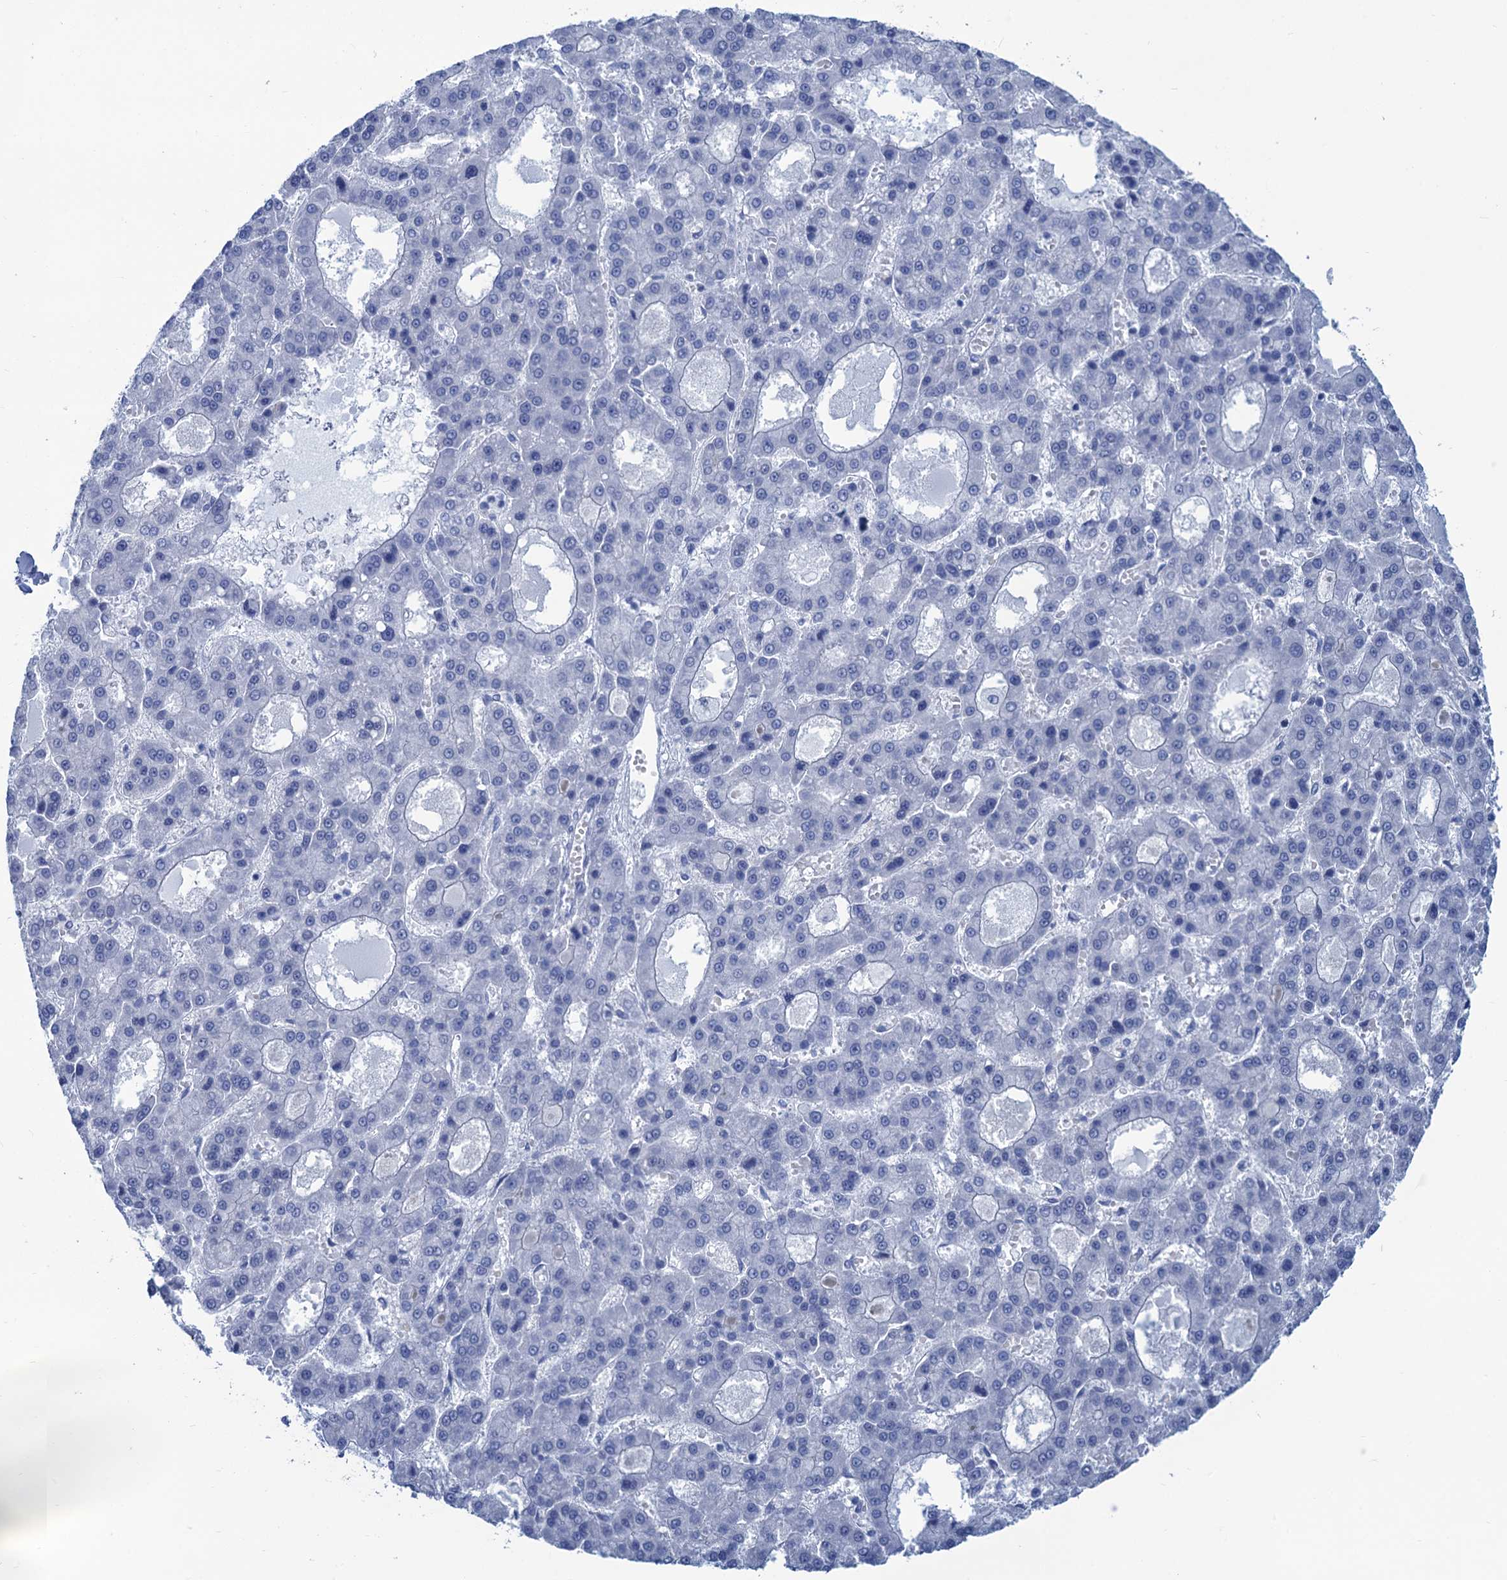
{"staining": {"intensity": "negative", "quantity": "none", "location": "none"}, "tissue": "liver cancer", "cell_type": "Tumor cells", "image_type": "cancer", "snomed": [{"axis": "morphology", "description": "Carcinoma, Hepatocellular, NOS"}, {"axis": "topography", "description": "Liver"}], "caption": "Human hepatocellular carcinoma (liver) stained for a protein using IHC reveals no expression in tumor cells.", "gene": "CABYR", "patient": {"sex": "male", "age": 70}}